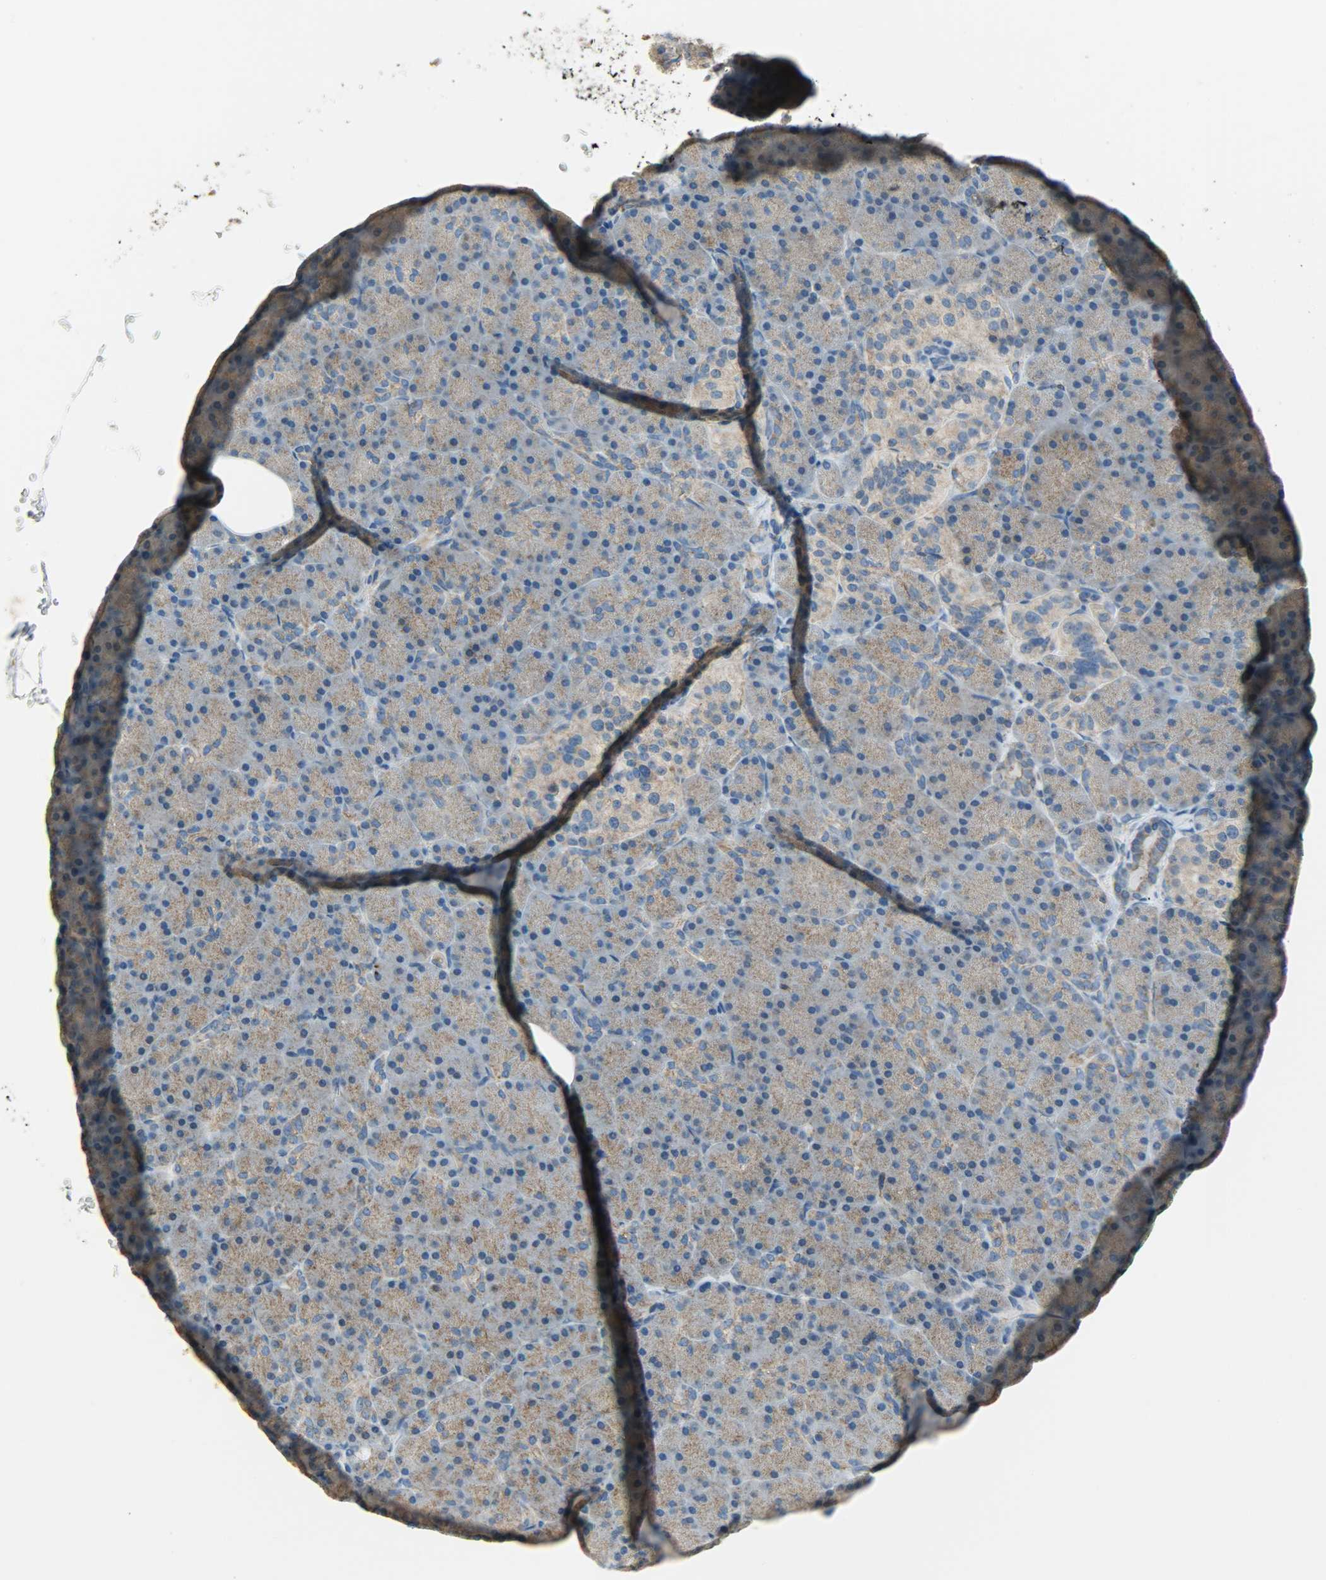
{"staining": {"intensity": "moderate", "quantity": ">75%", "location": "cytoplasmic/membranous"}, "tissue": "pancreas", "cell_type": "Exocrine glandular cells", "image_type": "normal", "snomed": [{"axis": "morphology", "description": "Normal tissue, NOS"}, {"axis": "topography", "description": "Pancreas"}], "caption": "Immunohistochemical staining of unremarkable pancreas demonstrates medium levels of moderate cytoplasmic/membranous positivity in approximately >75% of exocrine glandular cells. (Brightfield microscopy of DAB IHC at high magnification).", "gene": "DNAJA4", "patient": {"sex": "female", "age": 43}}